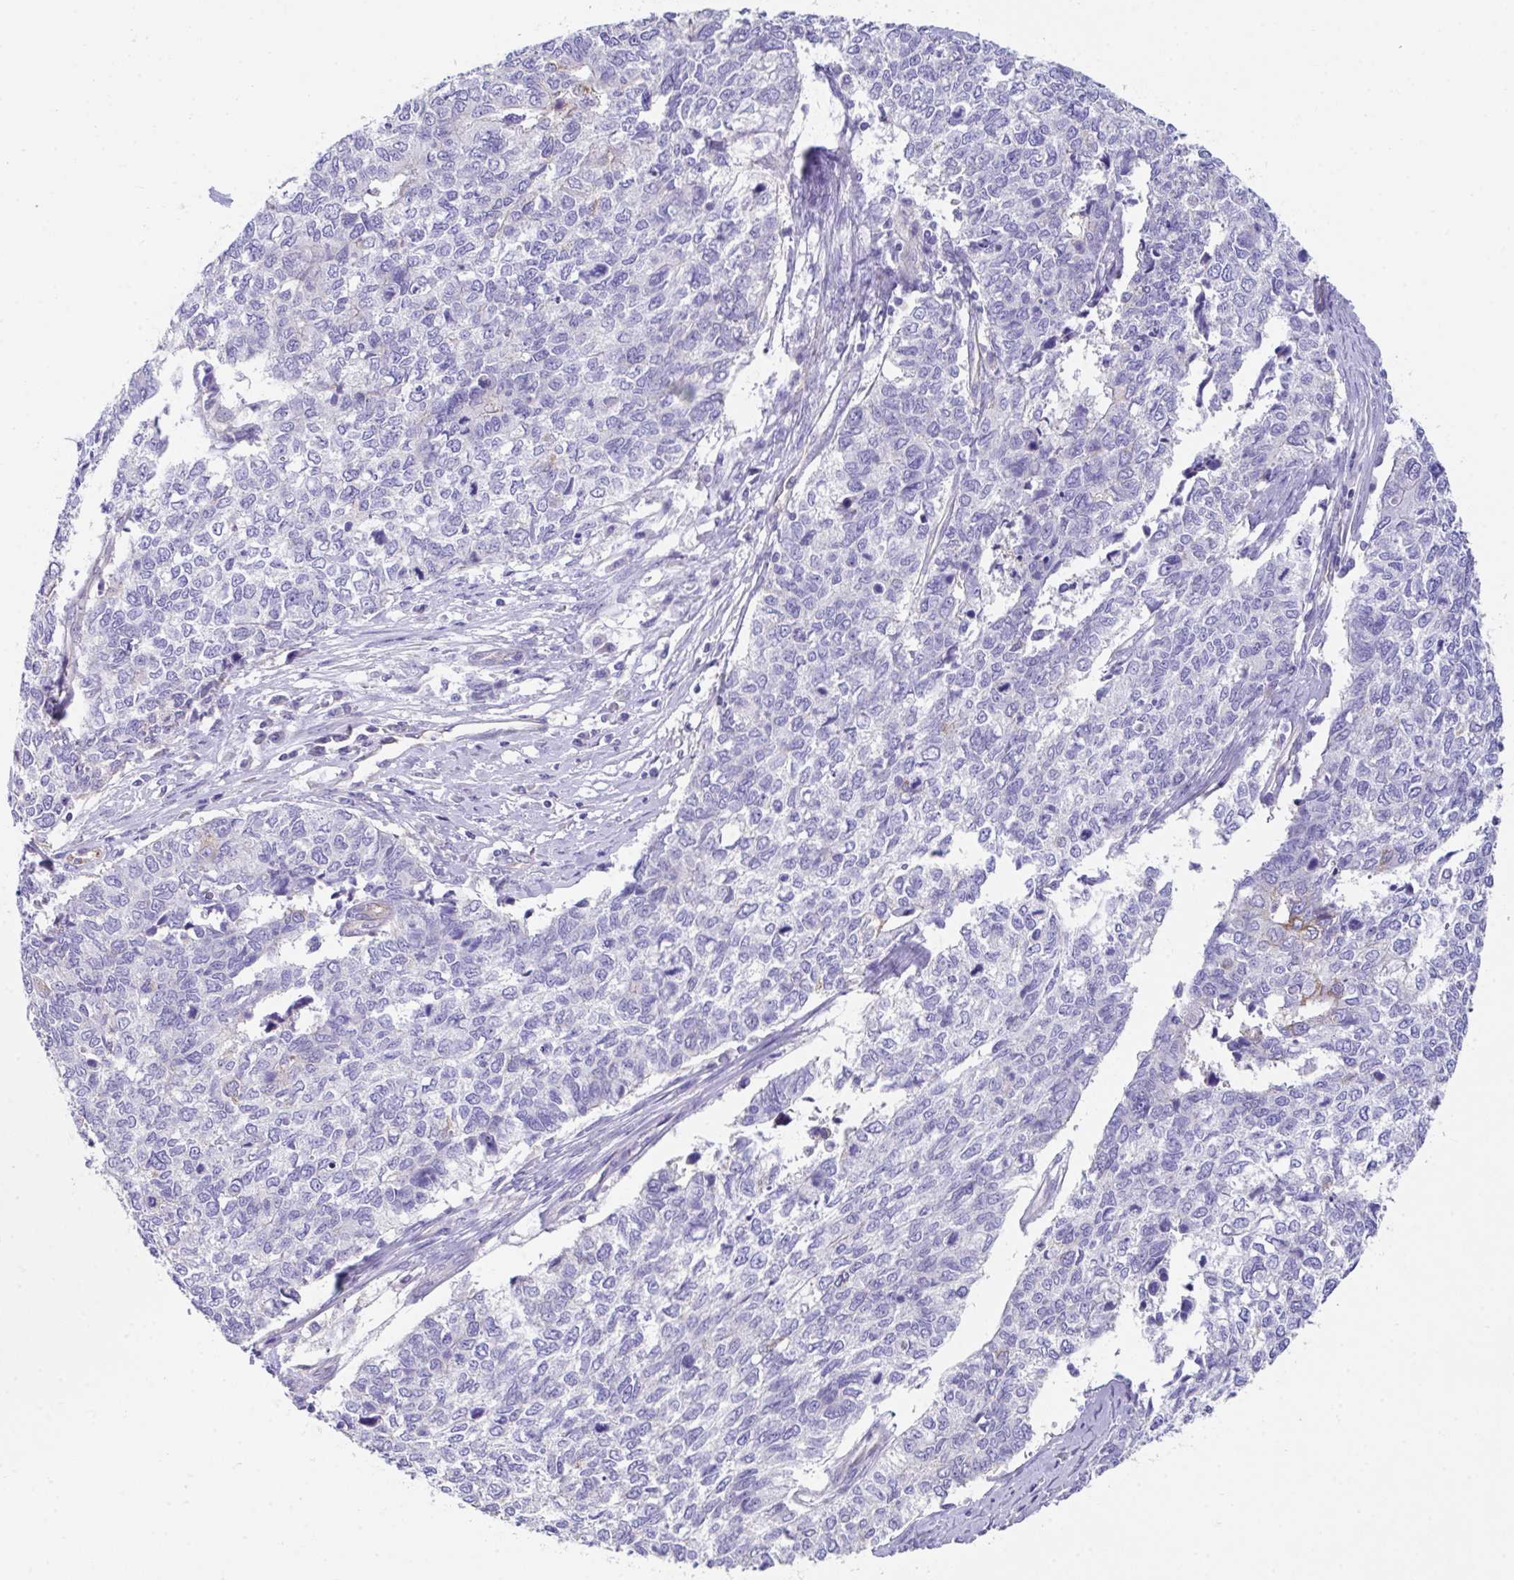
{"staining": {"intensity": "negative", "quantity": "none", "location": "none"}, "tissue": "cervical cancer", "cell_type": "Tumor cells", "image_type": "cancer", "snomed": [{"axis": "morphology", "description": "Adenocarcinoma, NOS"}, {"axis": "topography", "description": "Cervix"}], "caption": "Histopathology image shows no significant protein positivity in tumor cells of cervical adenocarcinoma.", "gene": "ZNF813", "patient": {"sex": "female", "age": 63}}